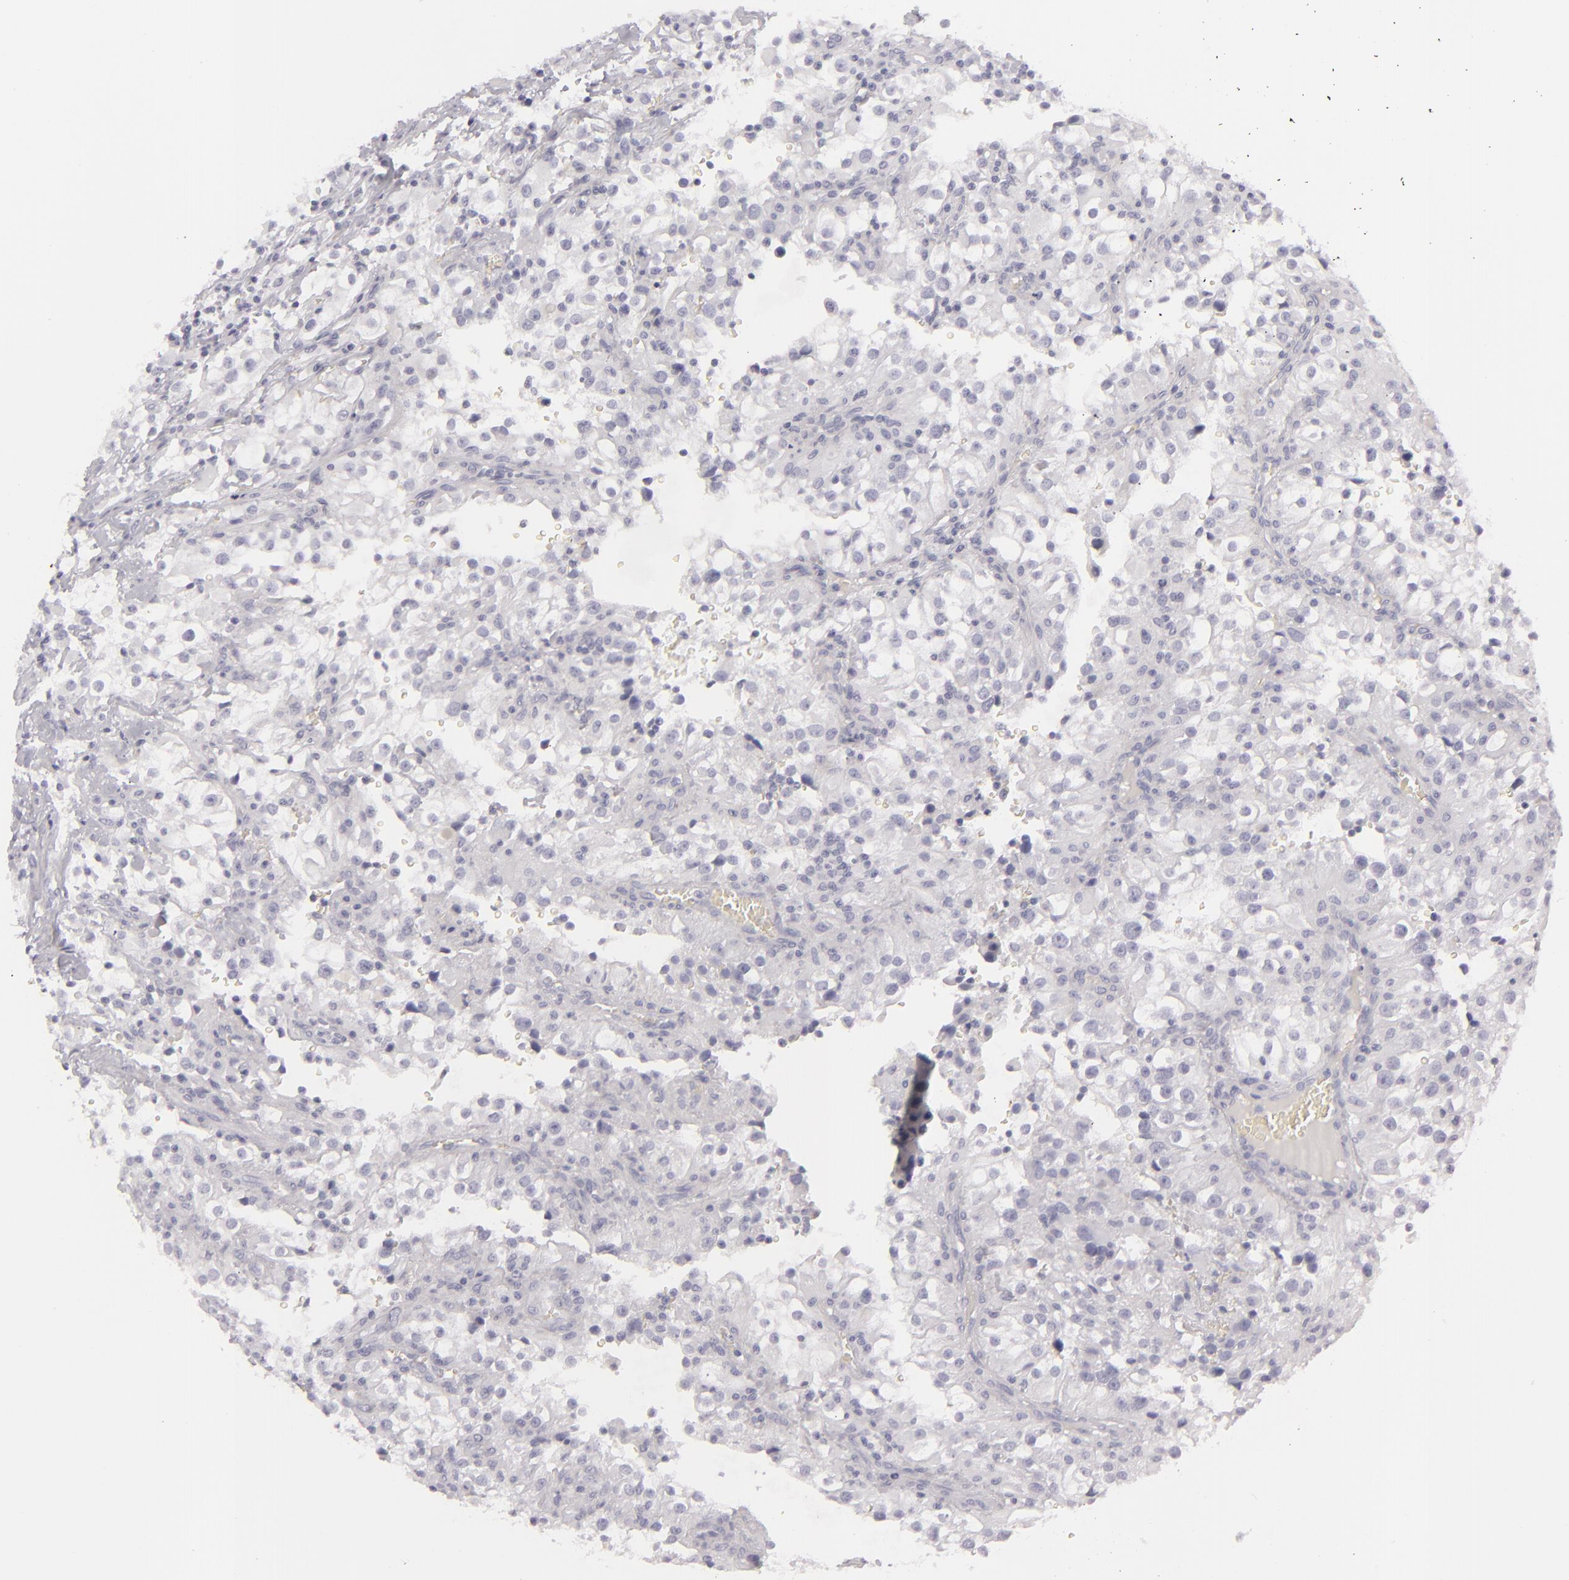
{"staining": {"intensity": "negative", "quantity": "none", "location": "none"}, "tissue": "renal cancer", "cell_type": "Tumor cells", "image_type": "cancer", "snomed": [{"axis": "morphology", "description": "Adenocarcinoma, NOS"}, {"axis": "topography", "description": "Kidney"}], "caption": "This is an immunohistochemistry (IHC) image of human renal cancer (adenocarcinoma). There is no staining in tumor cells.", "gene": "CDX2", "patient": {"sex": "female", "age": 52}}